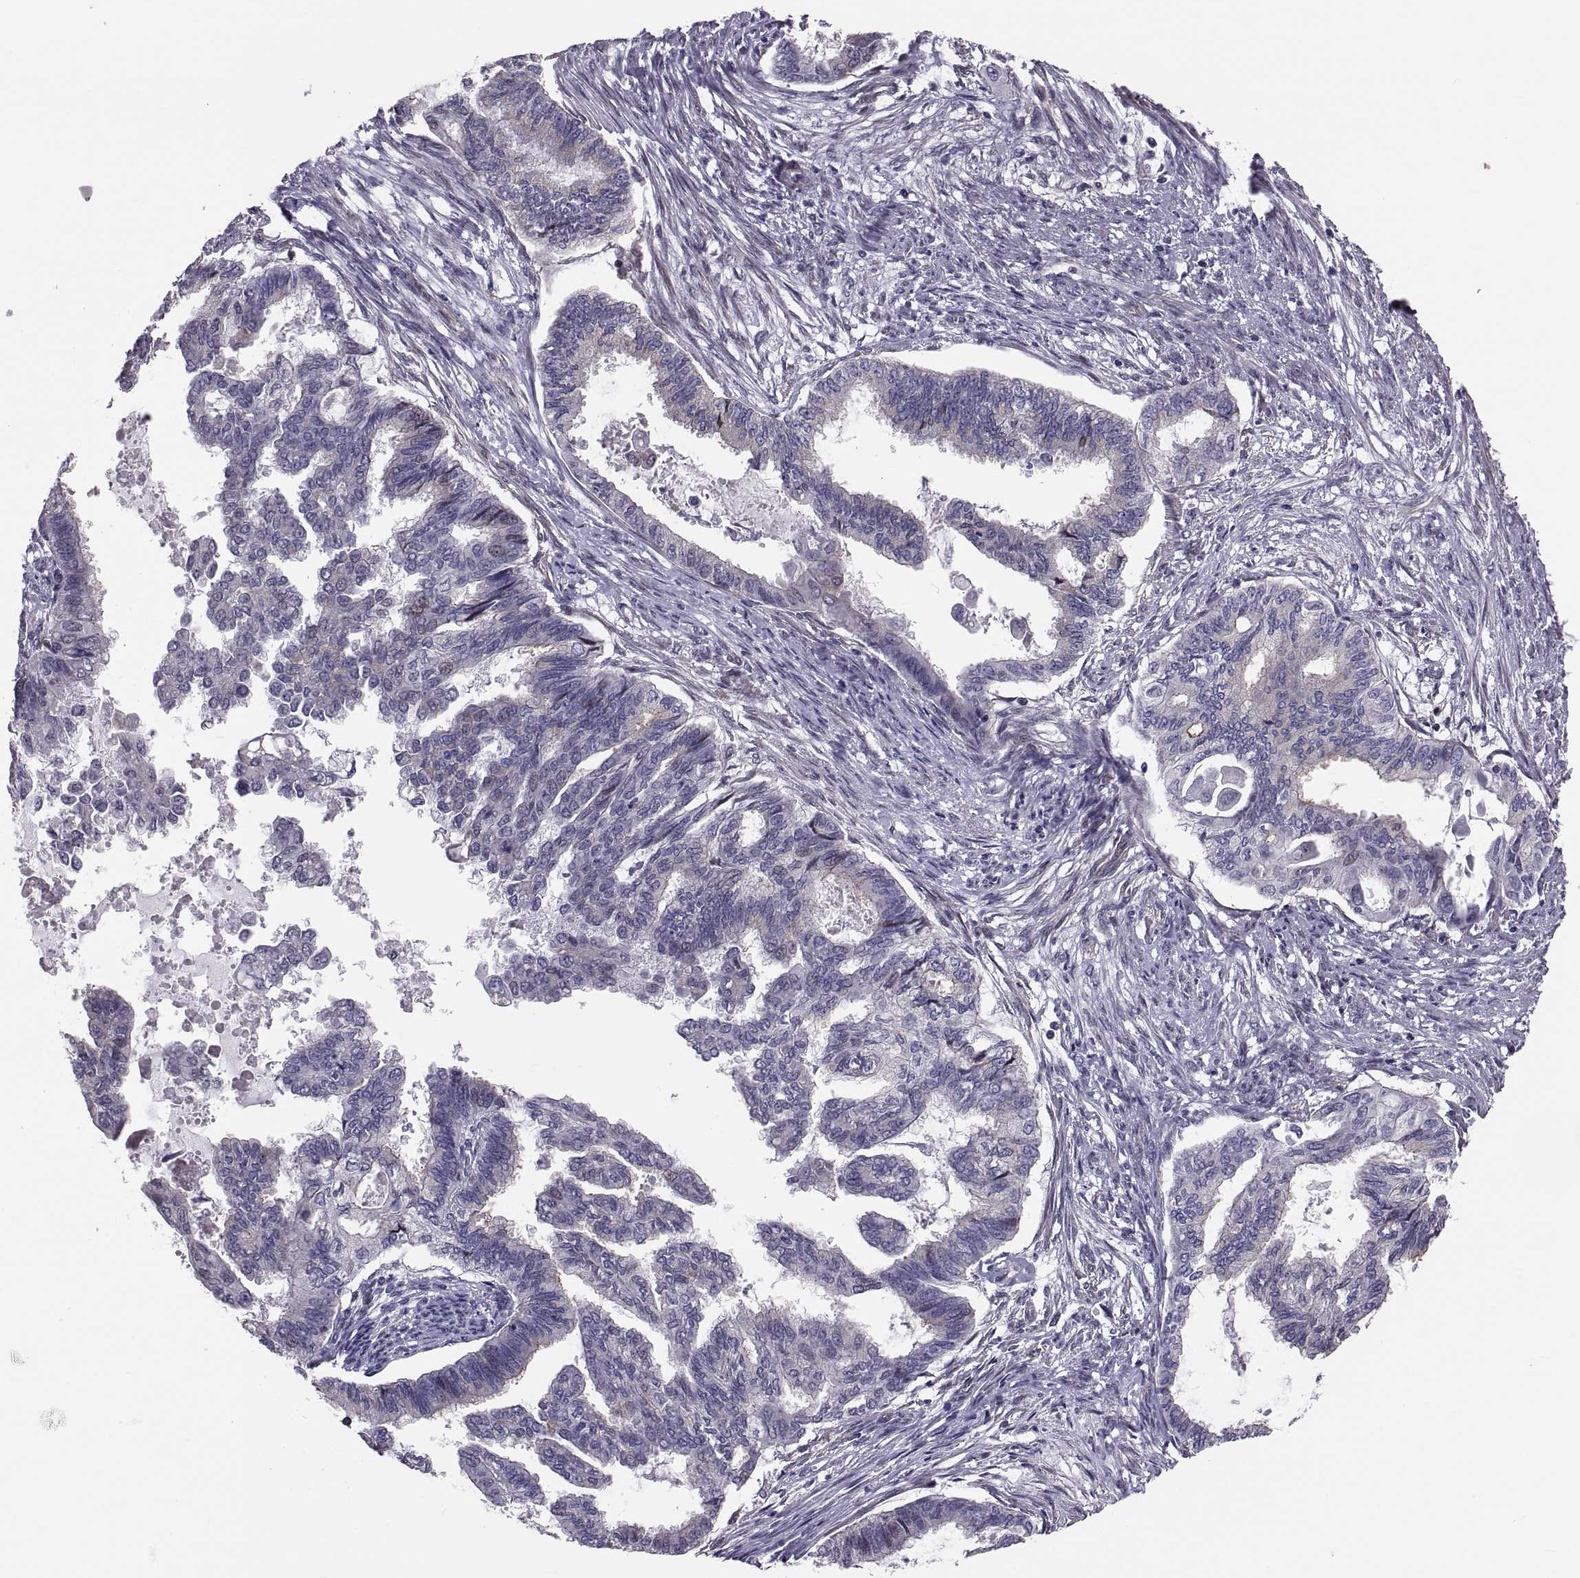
{"staining": {"intensity": "moderate", "quantity": "<25%", "location": "cytoplasmic/membranous"}, "tissue": "endometrial cancer", "cell_type": "Tumor cells", "image_type": "cancer", "snomed": [{"axis": "morphology", "description": "Adenocarcinoma, NOS"}, {"axis": "topography", "description": "Endometrium"}], "caption": "An image of human adenocarcinoma (endometrial) stained for a protein shows moderate cytoplasmic/membranous brown staining in tumor cells.", "gene": "ANO1", "patient": {"sex": "female", "age": 86}}